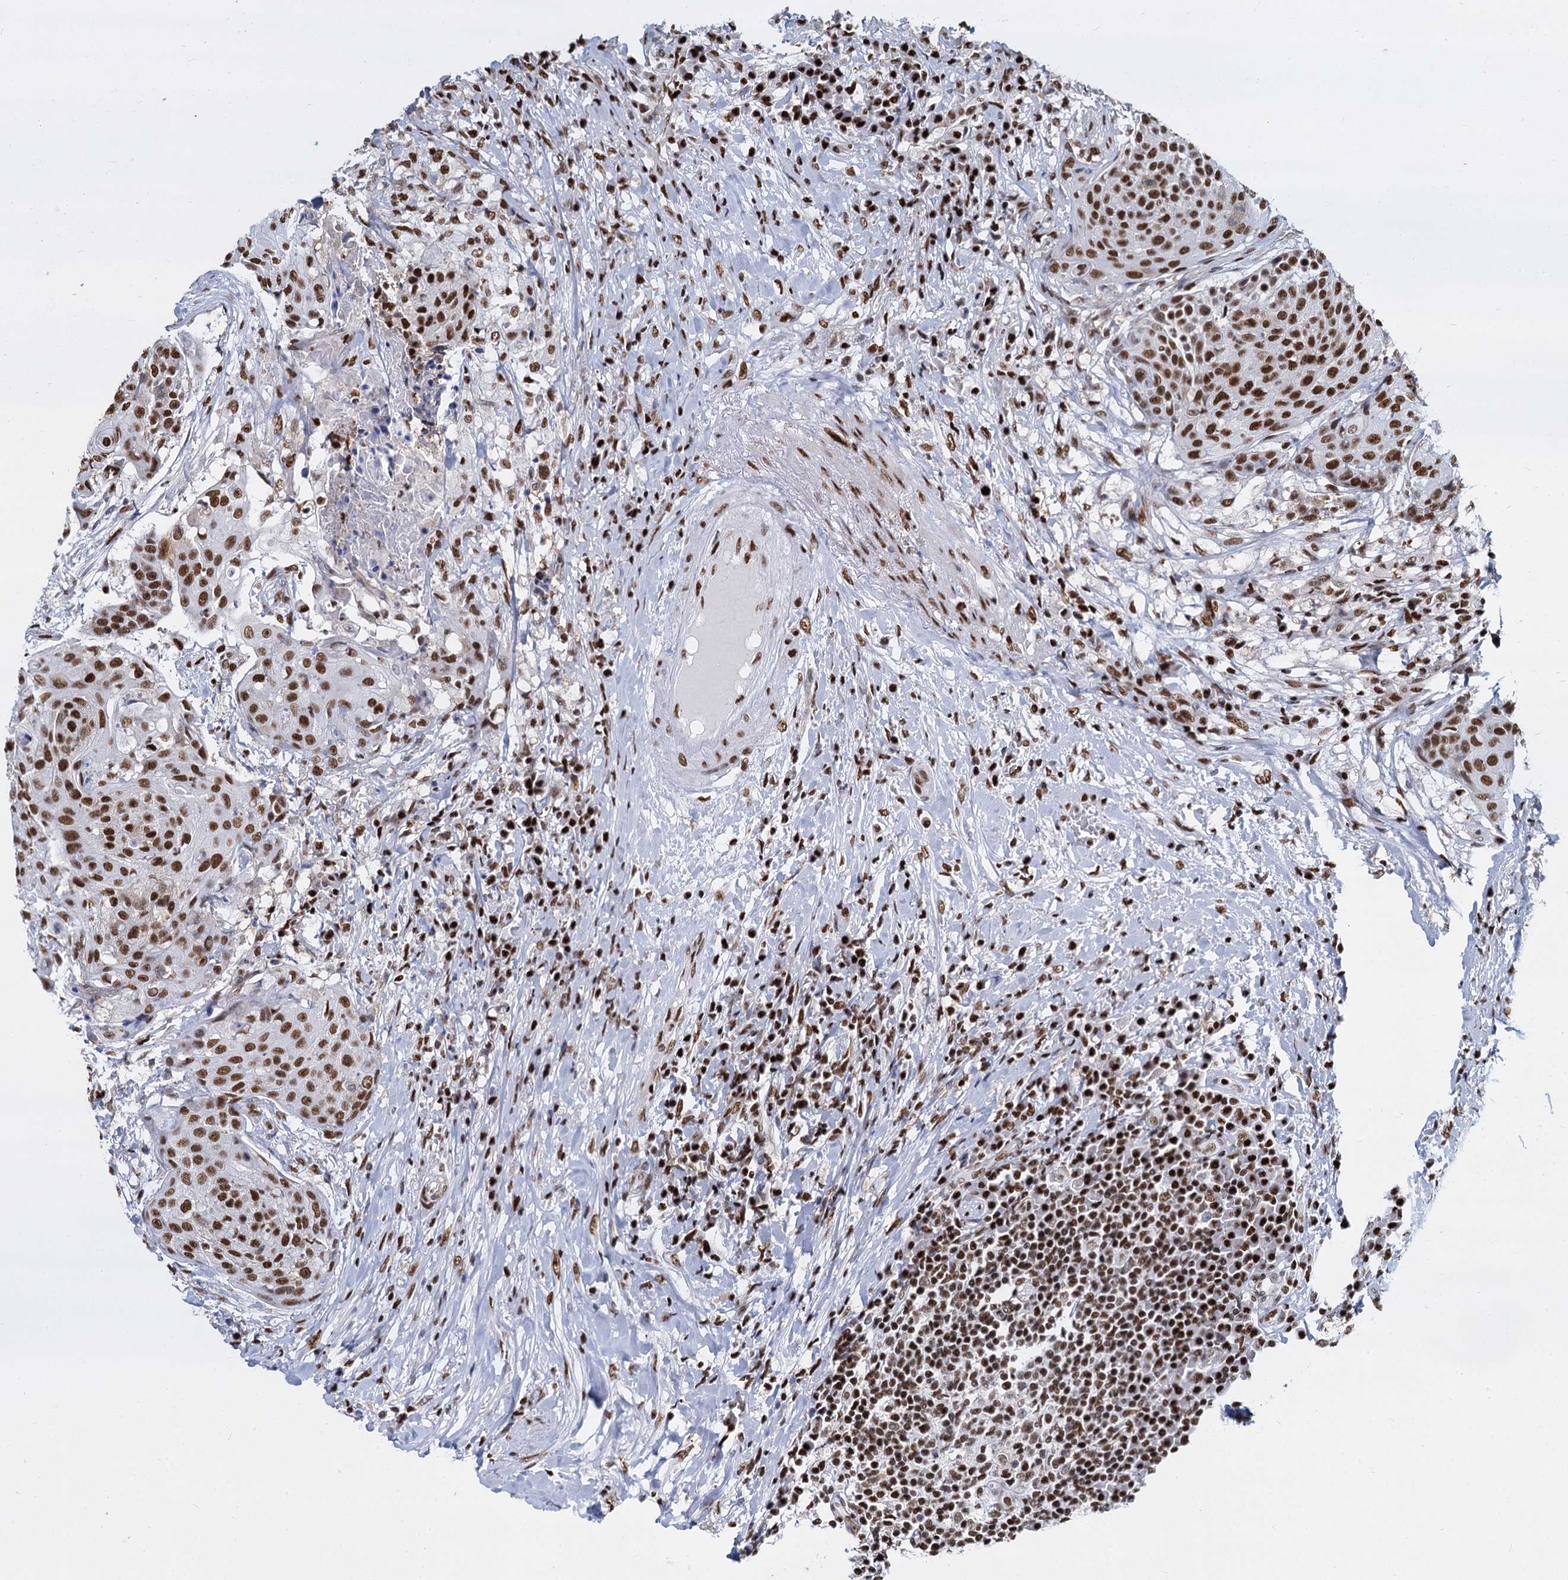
{"staining": {"intensity": "strong", "quantity": ">75%", "location": "nuclear"}, "tissue": "urothelial cancer", "cell_type": "Tumor cells", "image_type": "cancer", "snomed": [{"axis": "morphology", "description": "Urothelial carcinoma, High grade"}, {"axis": "topography", "description": "Urinary bladder"}], "caption": "Immunohistochemical staining of human urothelial carcinoma (high-grade) exhibits strong nuclear protein staining in about >75% of tumor cells.", "gene": "DCPS", "patient": {"sex": "female", "age": 63}}